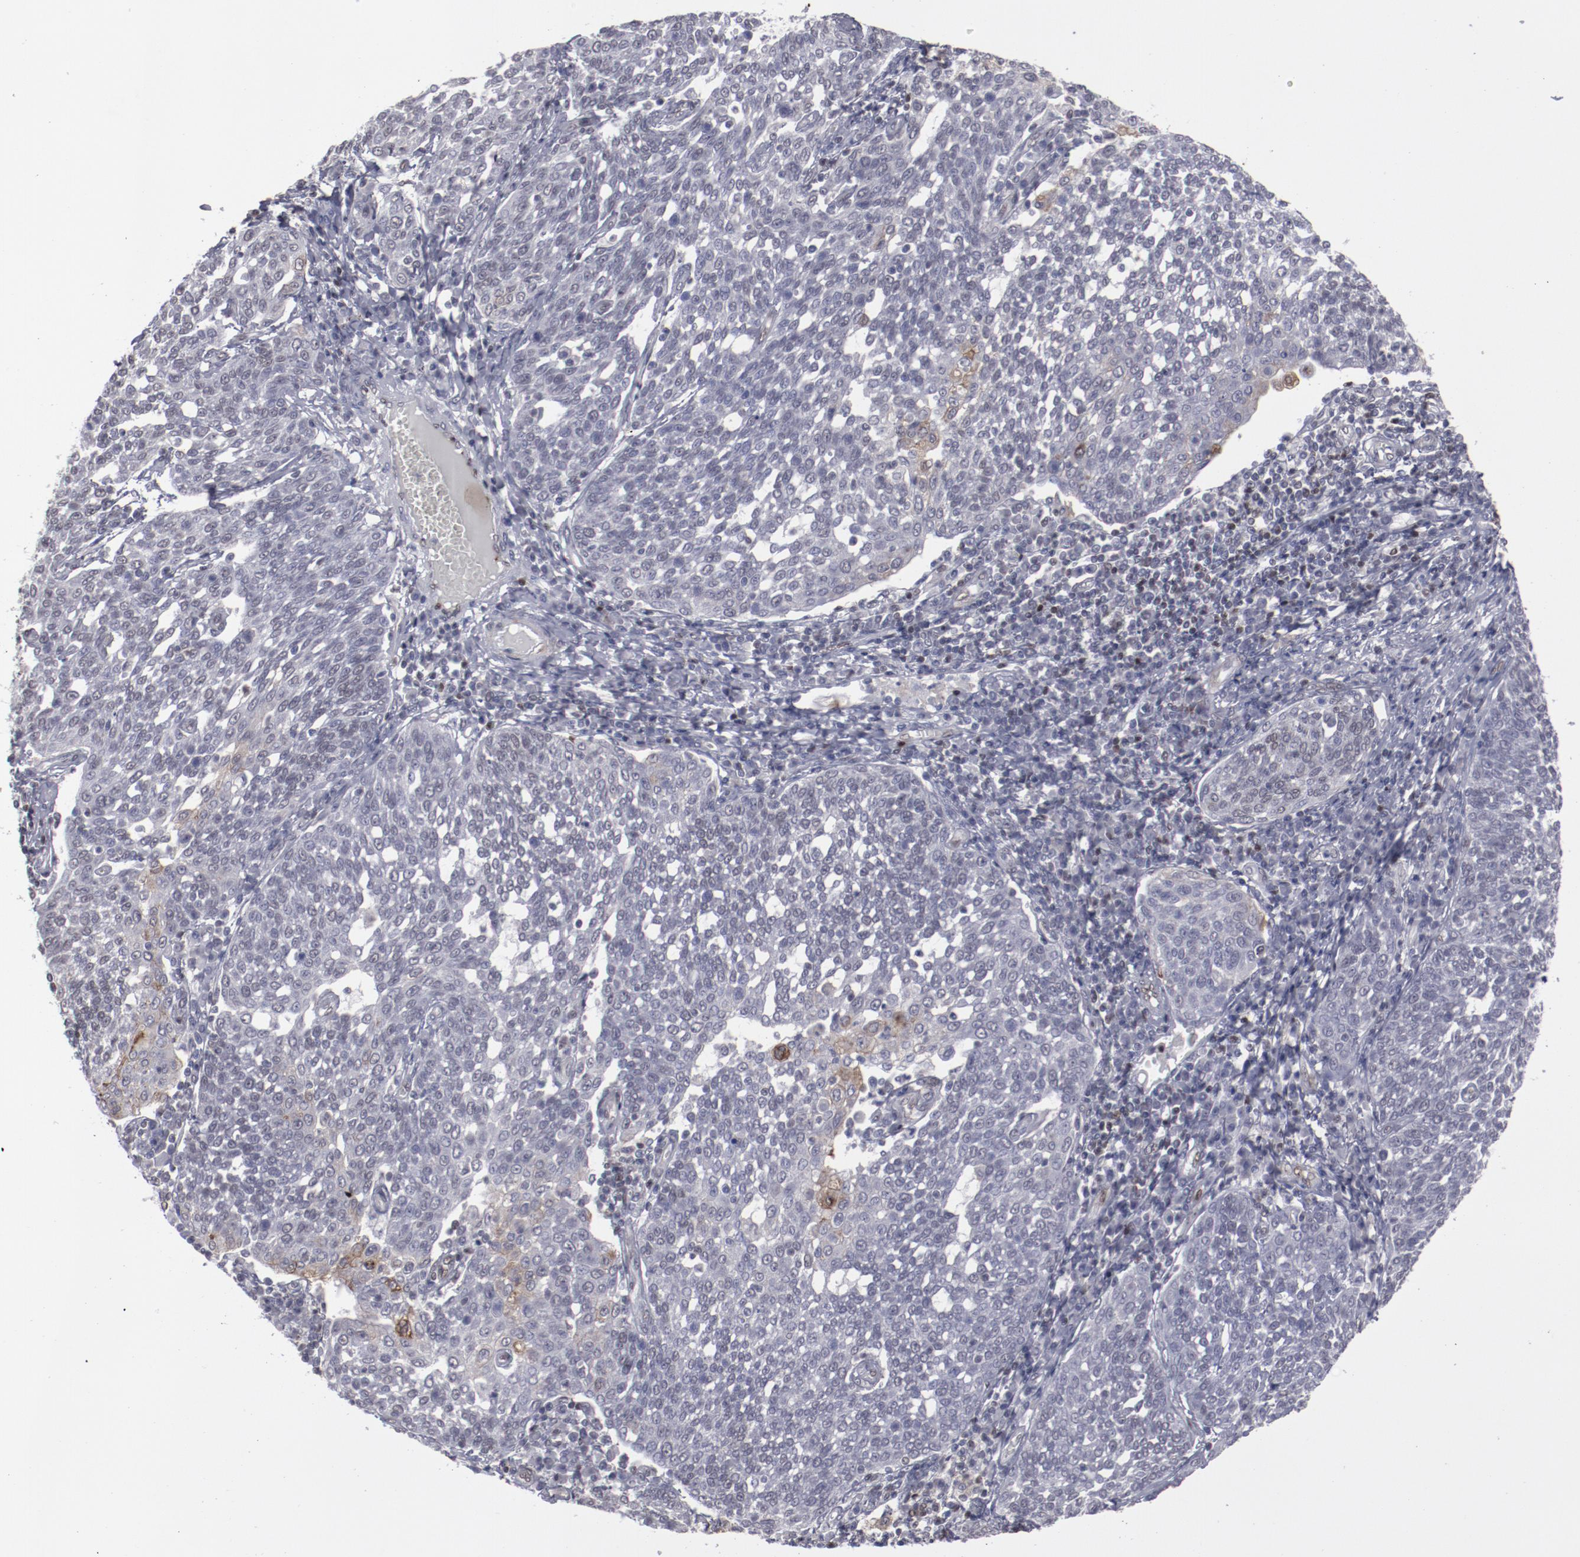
{"staining": {"intensity": "negative", "quantity": "none", "location": "none"}, "tissue": "cervical cancer", "cell_type": "Tumor cells", "image_type": "cancer", "snomed": [{"axis": "morphology", "description": "Squamous cell carcinoma, NOS"}, {"axis": "topography", "description": "Cervix"}], "caption": "The image exhibits no staining of tumor cells in squamous cell carcinoma (cervical).", "gene": "LEF1", "patient": {"sex": "female", "age": 34}}